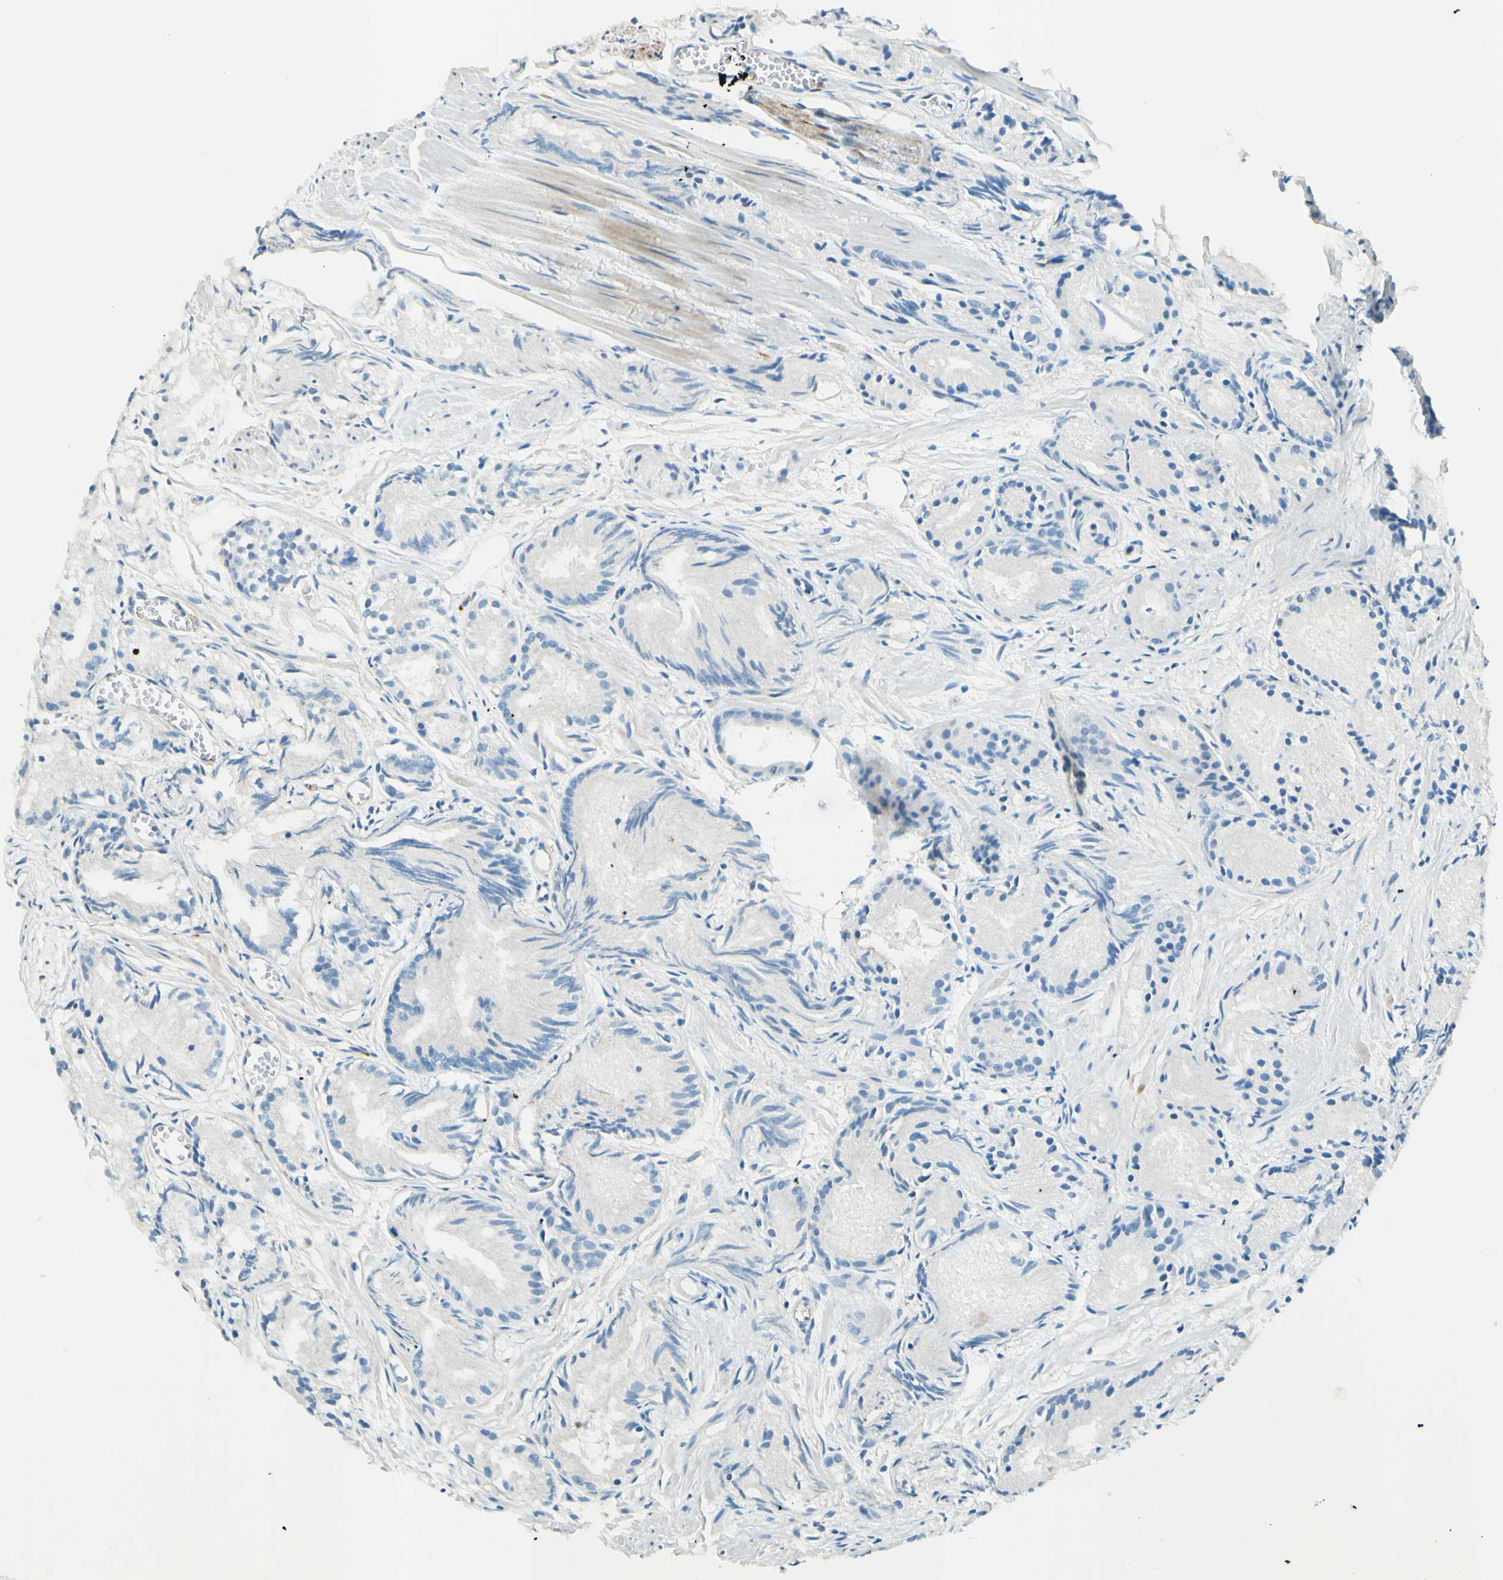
{"staining": {"intensity": "negative", "quantity": "none", "location": "none"}, "tissue": "prostate cancer", "cell_type": "Tumor cells", "image_type": "cancer", "snomed": [{"axis": "morphology", "description": "Adenocarcinoma, Low grade"}, {"axis": "topography", "description": "Prostate"}], "caption": "Tumor cells show no significant protein staining in prostate cancer (adenocarcinoma (low-grade)).", "gene": "TAOK2", "patient": {"sex": "male", "age": 72}}